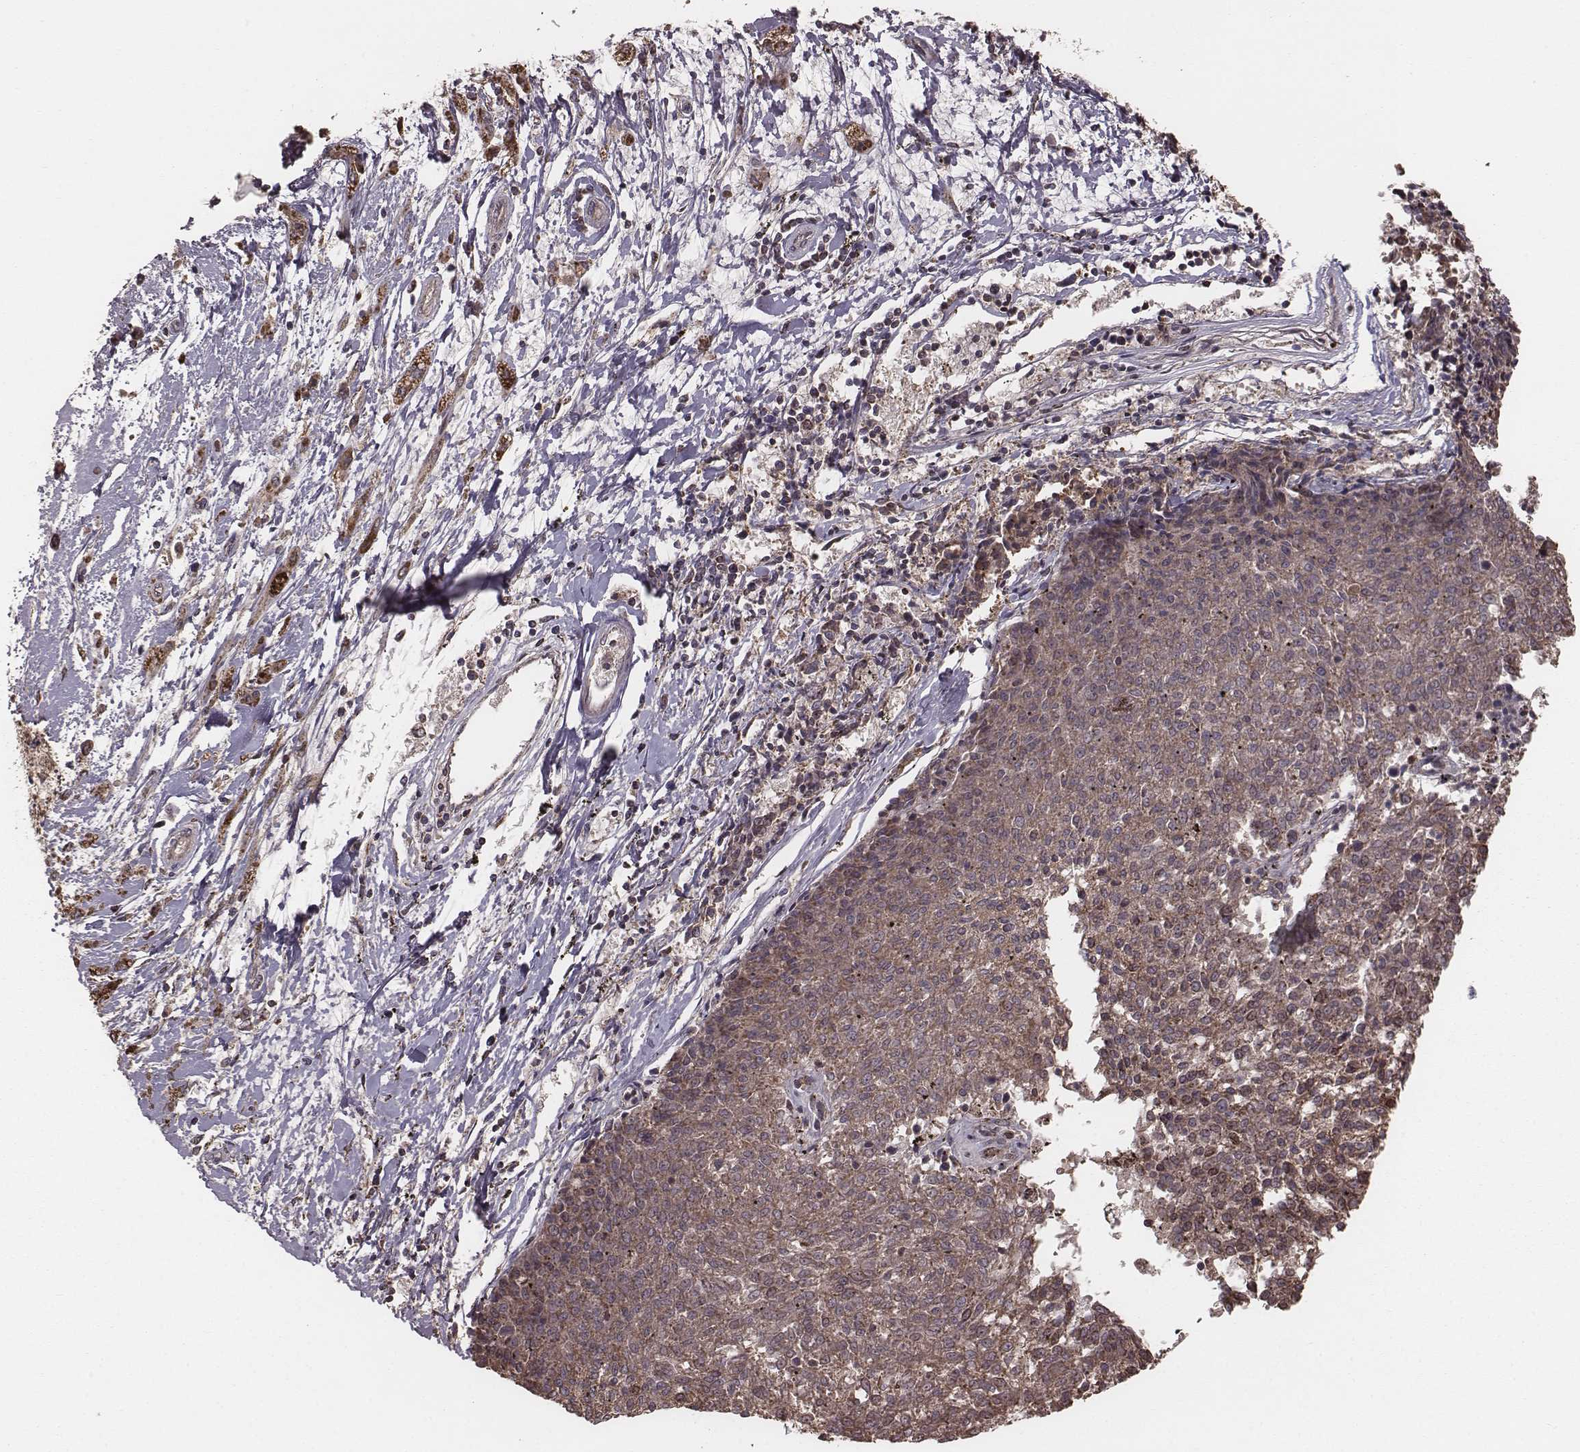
{"staining": {"intensity": "moderate", "quantity": ">75%", "location": "cytoplasmic/membranous"}, "tissue": "melanoma", "cell_type": "Tumor cells", "image_type": "cancer", "snomed": [{"axis": "morphology", "description": "Malignant melanoma, NOS"}, {"axis": "topography", "description": "Skin"}], "caption": "A medium amount of moderate cytoplasmic/membranous staining is seen in approximately >75% of tumor cells in melanoma tissue.", "gene": "PDCD2L", "patient": {"sex": "female", "age": 72}}